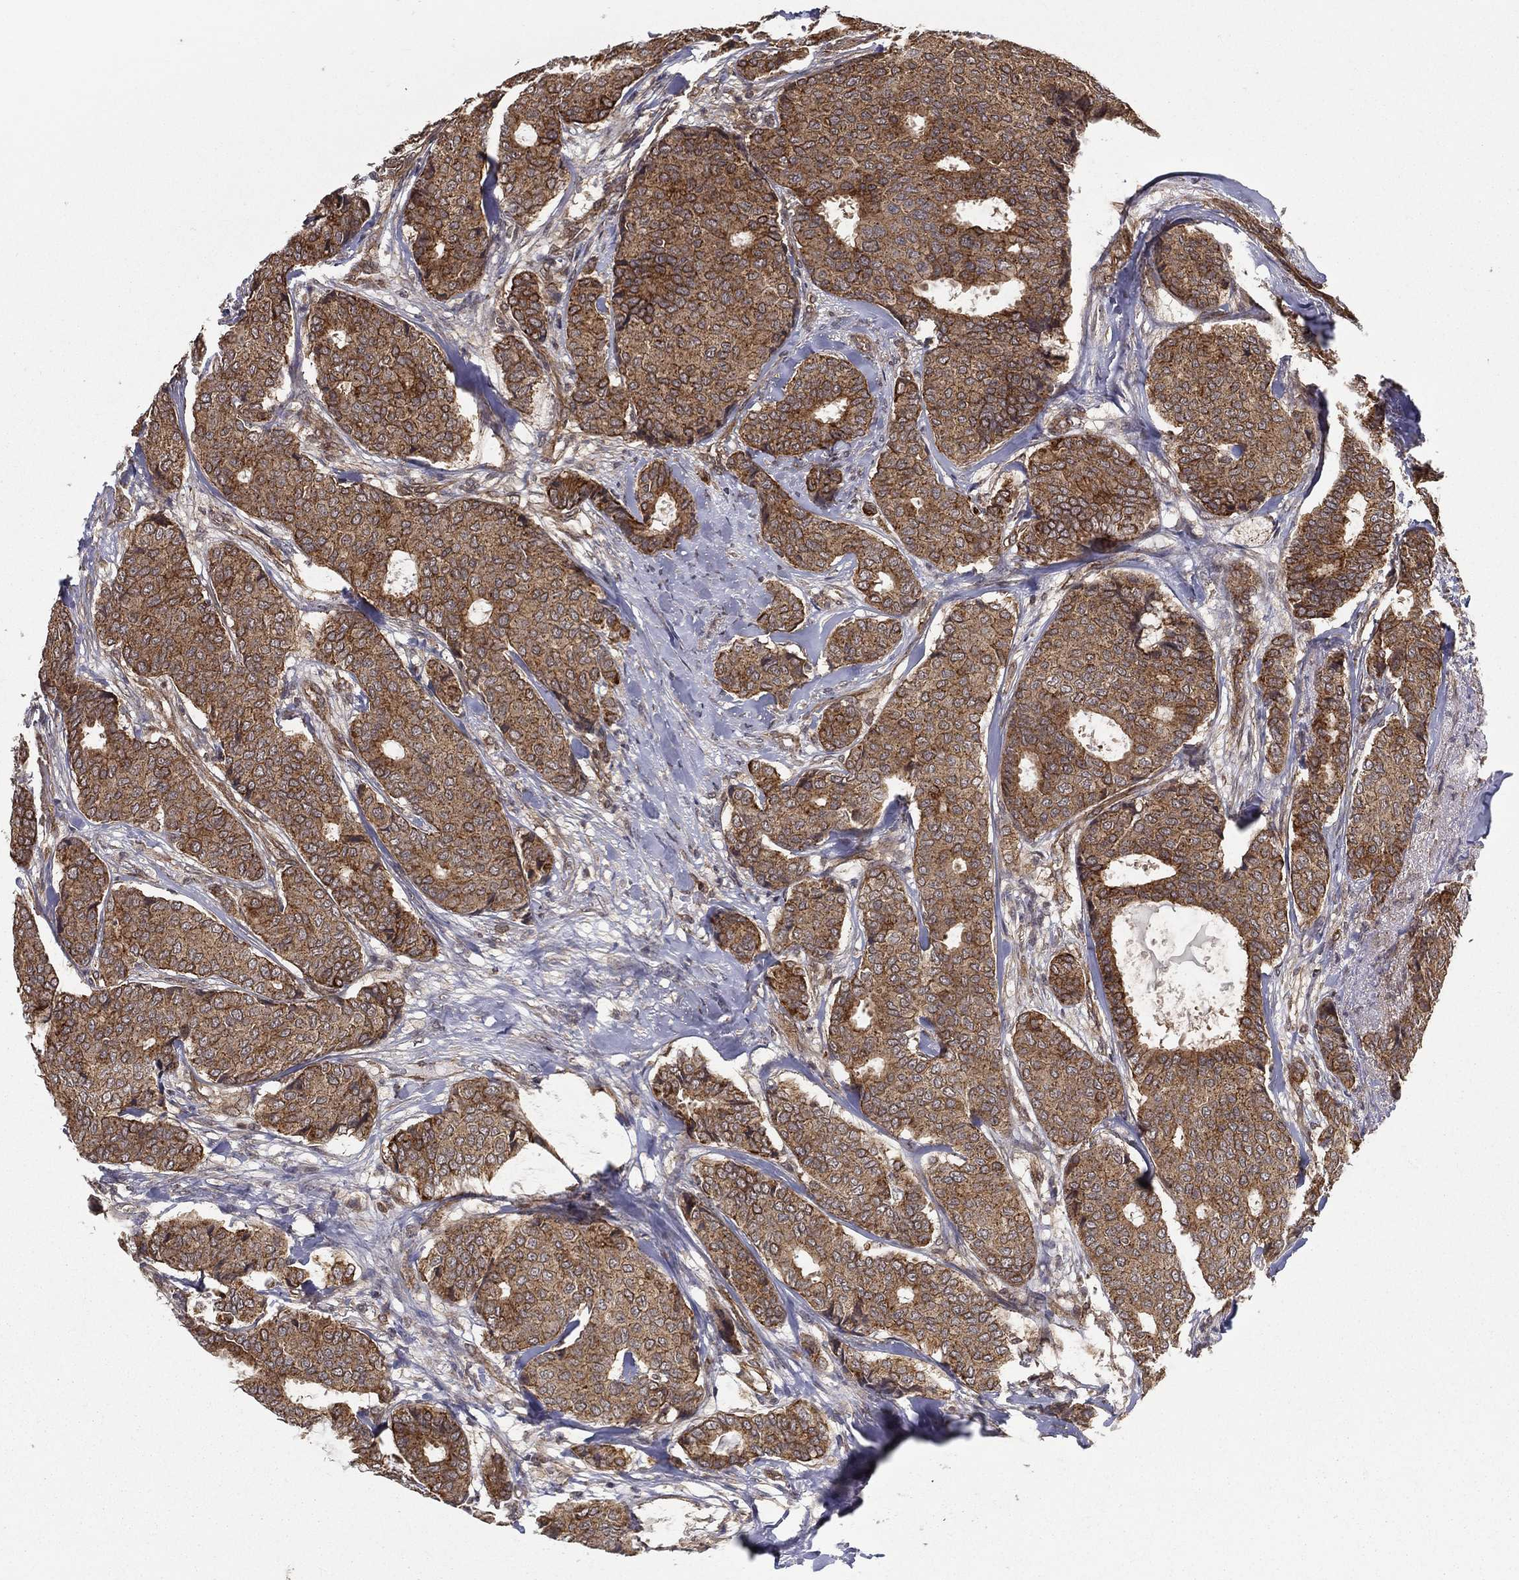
{"staining": {"intensity": "moderate", "quantity": ">75%", "location": "cytoplasmic/membranous"}, "tissue": "breast cancer", "cell_type": "Tumor cells", "image_type": "cancer", "snomed": [{"axis": "morphology", "description": "Duct carcinoma"}, {"axis": "topography", "description": "Breast"}], "caption": "High-power microscopy captured an IHC micrograph of breast cancer (infiltrating ductal carcinoma), revealing moderate cytoplasmic/membranous staining in about >75% of tumor cells.", "gene": "UACA", "patient": {"sex": "female", "age": 75}}